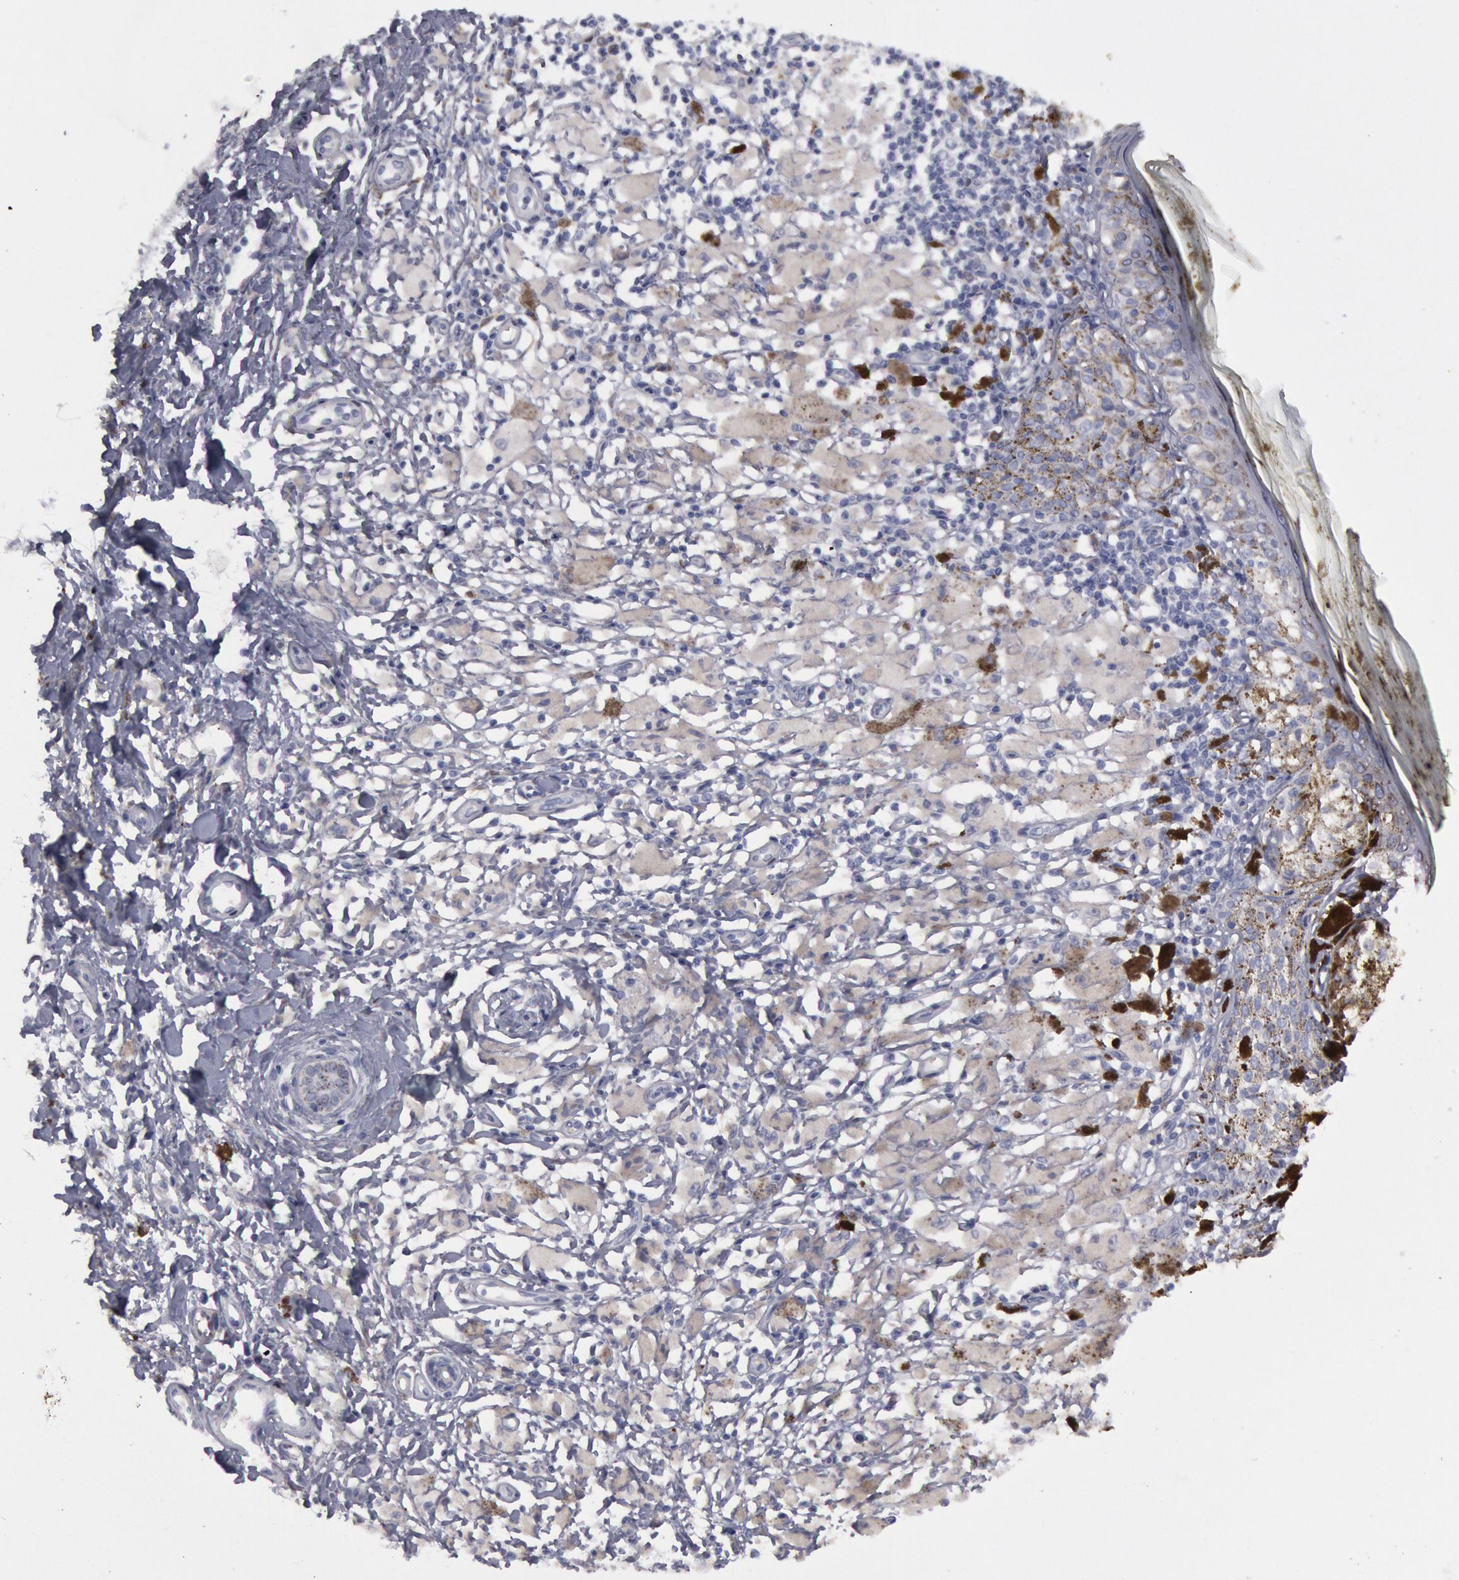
{"staining": {"intensity": "negative", "quantity": "none", "location": "none"}, "tissue": "melanoma", "cell_type": "Tumor cells", "image_type": "cancer", "snomed": [{"axis": "morphology", "description": "Malignant melanoma, NOS"}, {"axis": "topography", "description": "Skin"}], "caption": "Melanoma was stained to show a protein in brown. There is no significant expression in tumor cells.", "gene": "FHL1", "patient": {"sex": "male", "age": 88}}